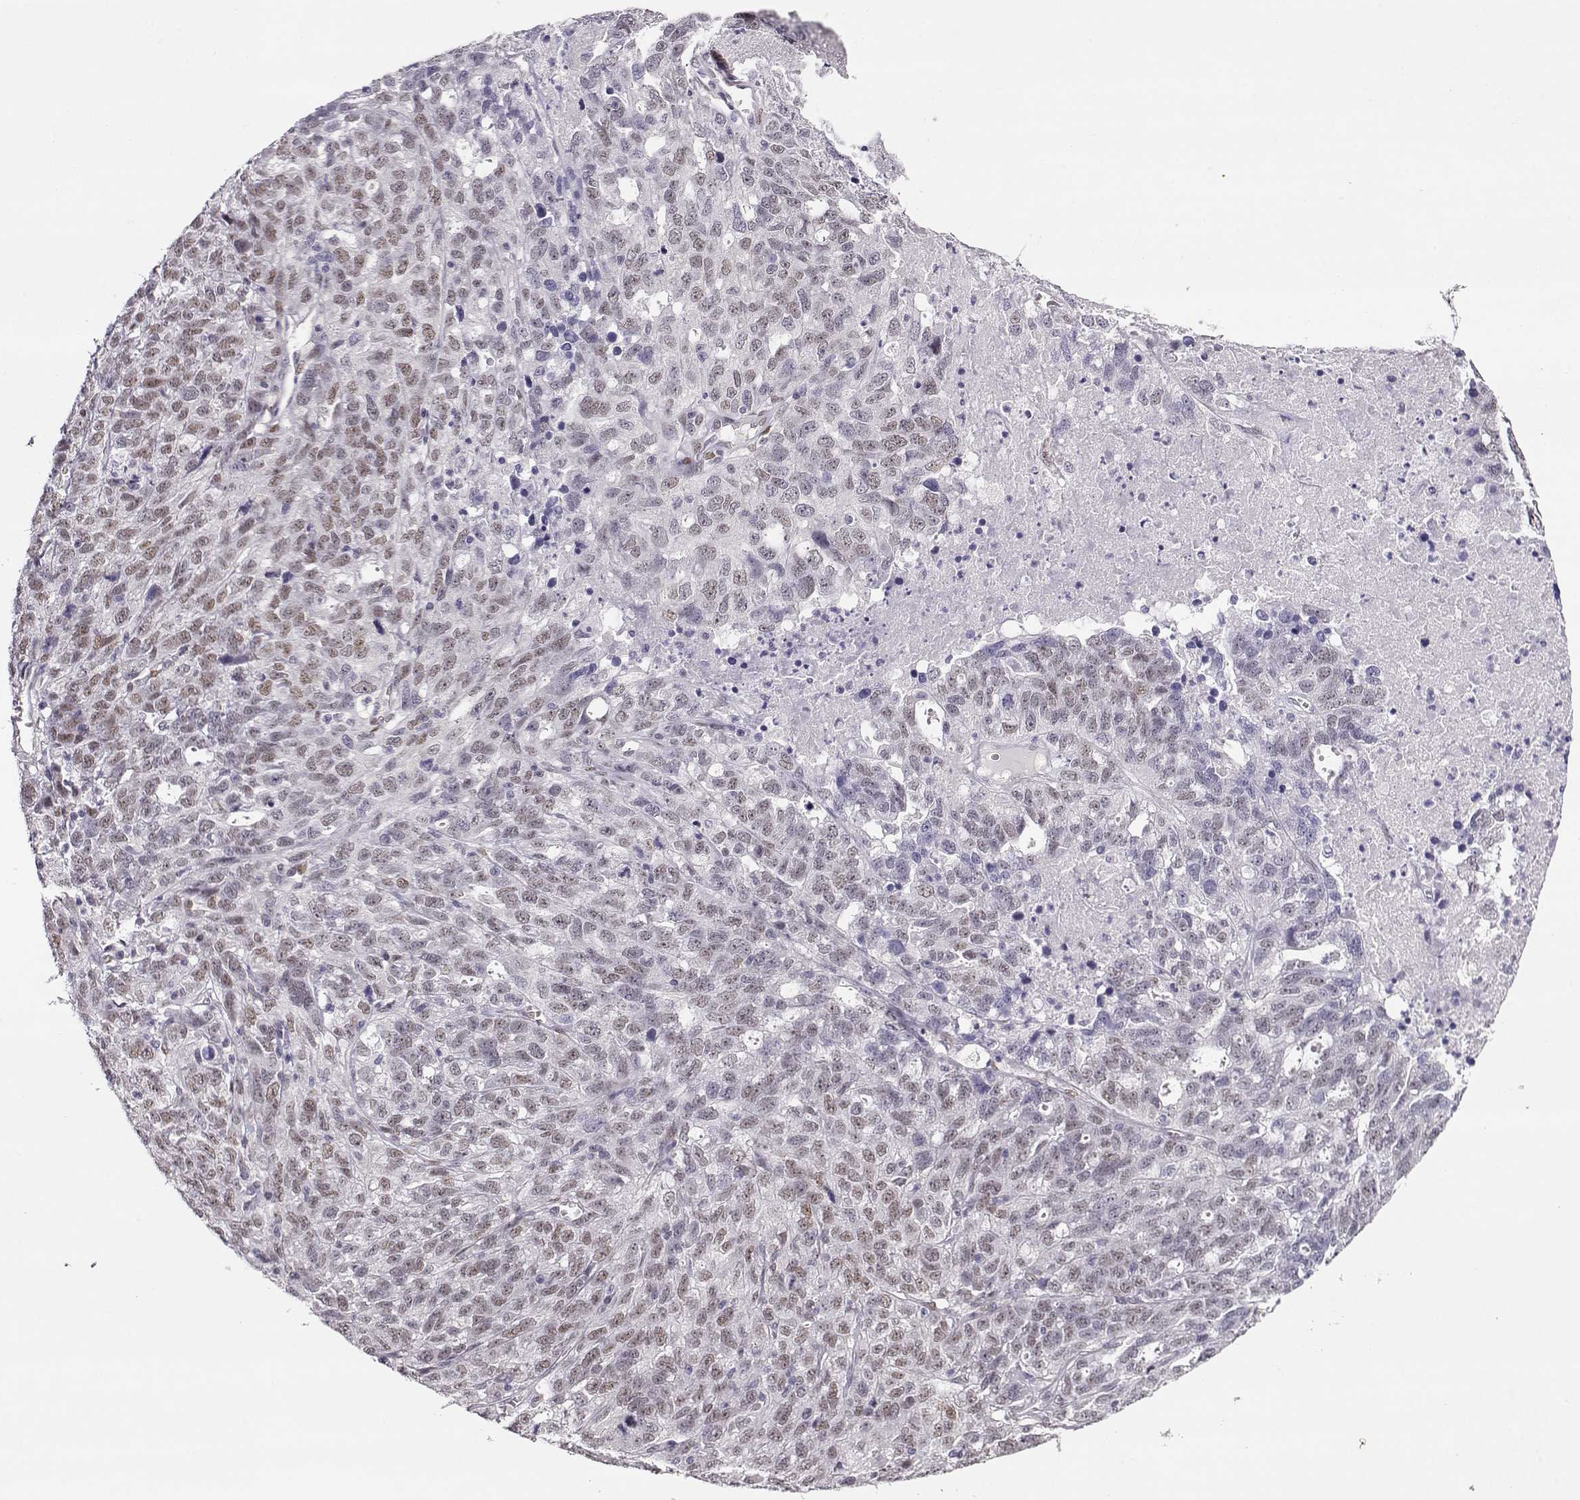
{"staining": {"intensity": "weak", "quantity": "25%-75%", "location": "nuclear"}, "tissue": "ovarian cancer", "cell_type": "Tumor cells", "image_type": "cancer", "snomed": [{"axis": "morphology", "description": "Cystadenocarcinoma, serous, NOS"}, {"axis": "topography", "description": "Ovary"}], "caption": "Human ovarian cancer stained with a brown dye reveals weak nuclear positive positivity in about 25%-75% of tumor cells.", "gene": "POLI", "patient": {"sex": "female", "age": 71}}